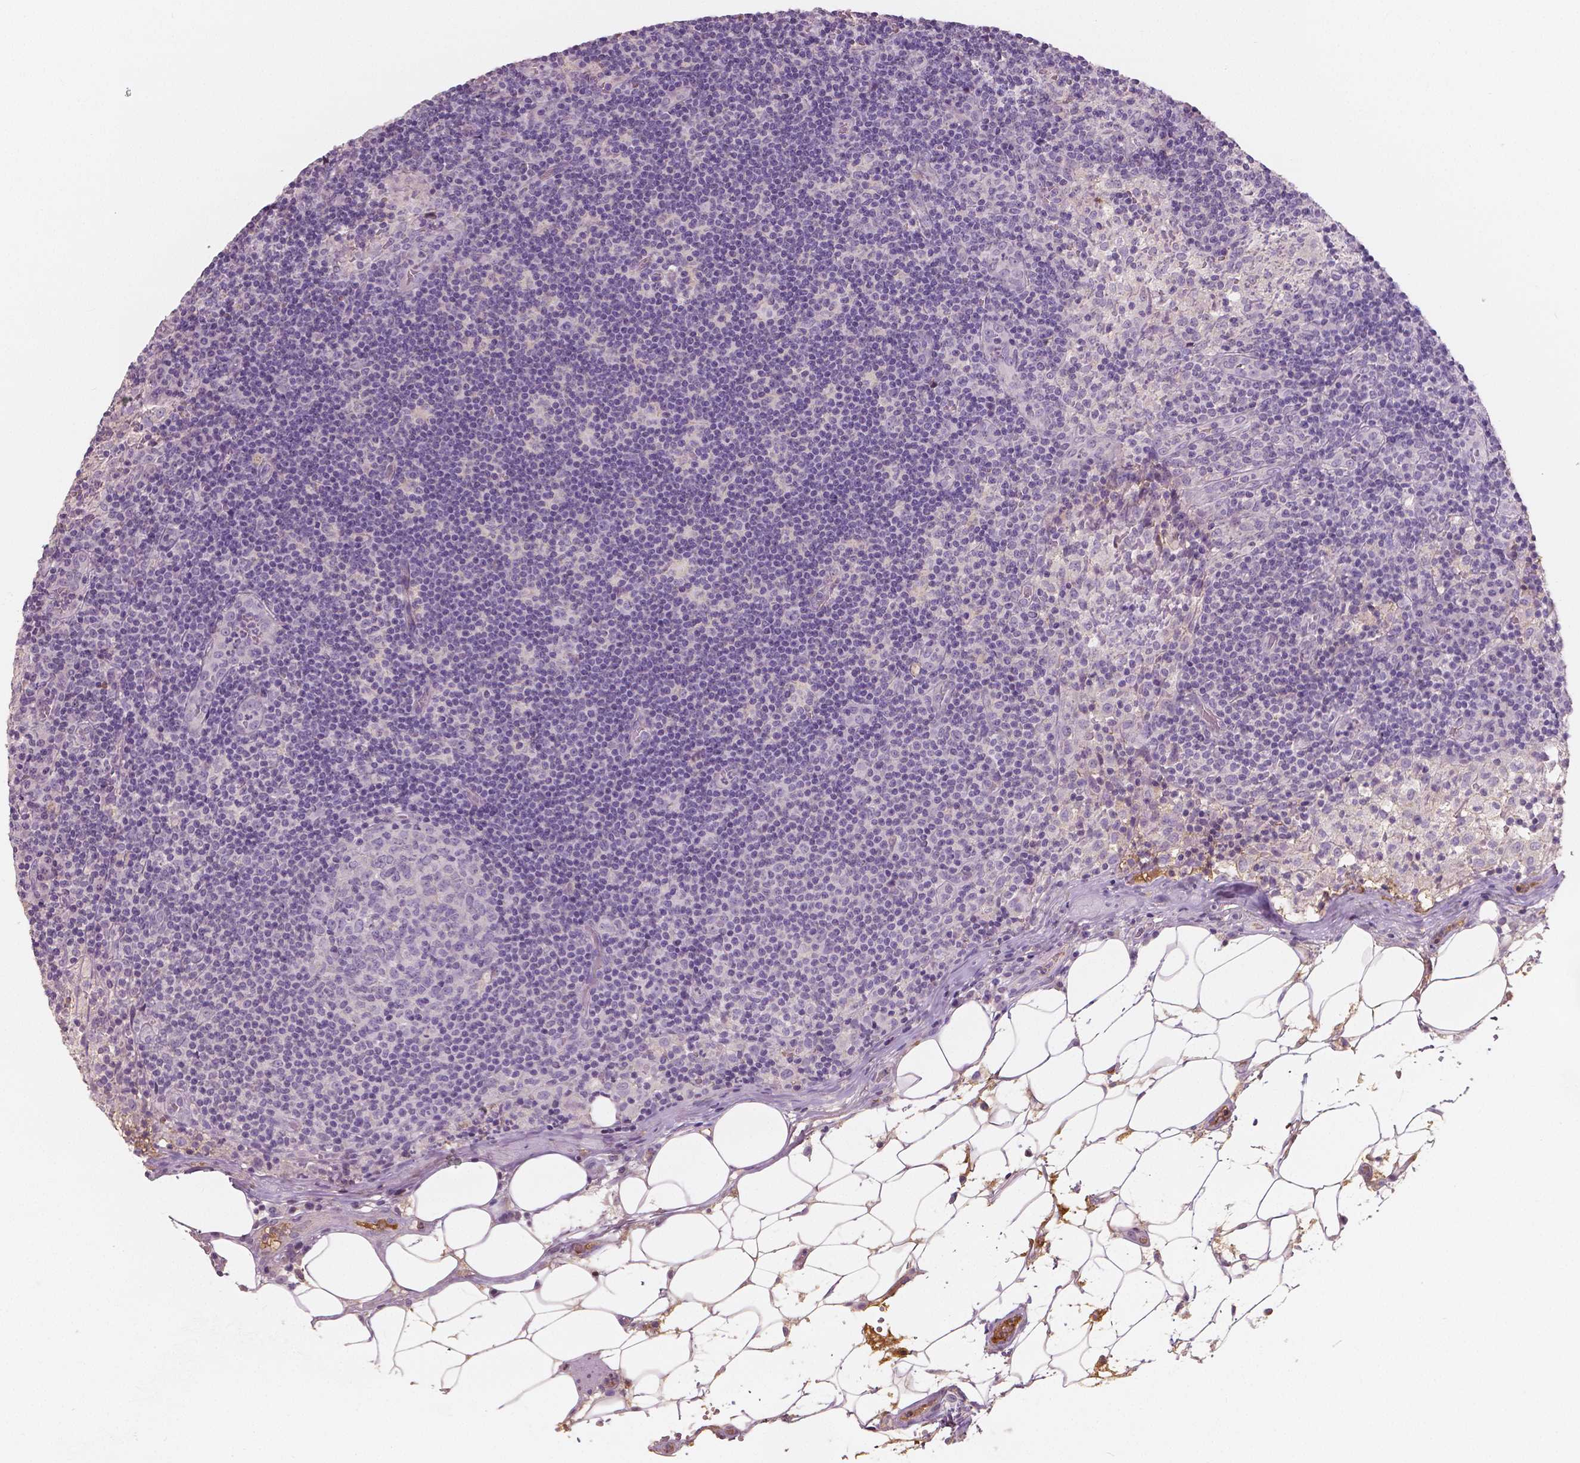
{"staining": {"intensity": "negative", "quantity": "none", "location": "none"}, "tissue": "lymph node", "cell_type": "Germinal center cells", "image_type": "normal", "snomed": [{"axis": "morphology", "description": "Normal tissue, NOS"}, {"axis": "topography", "description": "Lymph node"}], "caption": "Lymph node stained for a protein using immunohistochemistry (IHC) reveals no expression germinal center cells.", "gene": "APOA4", "patient": {"sex": "male", "age": 62}}